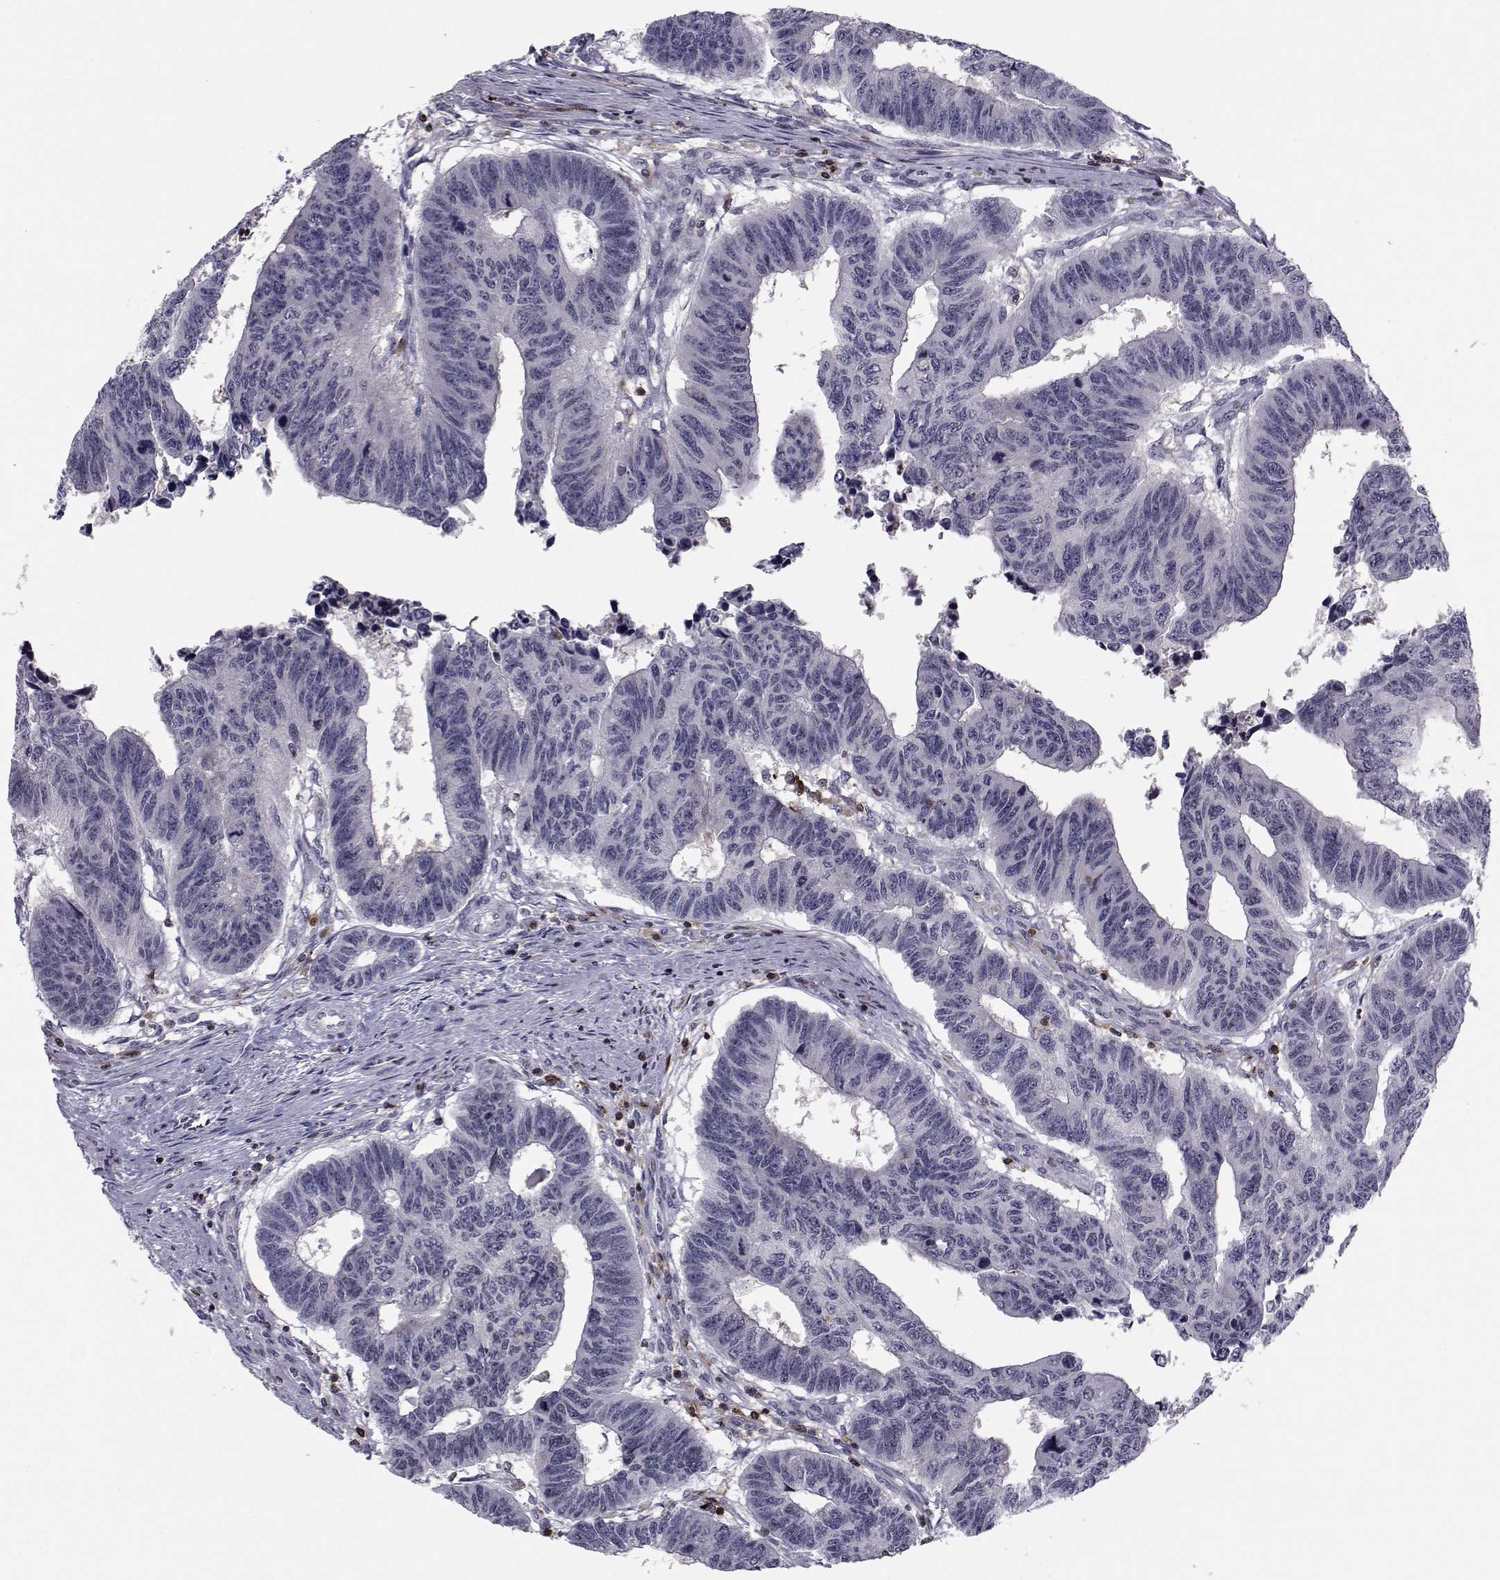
{"staining": {"intensity": "negative", "quantity": "none", "location": "none"}, "tissue": "colorectal cancer", "cell_type": "Tumor cells", "image_type": "cancer", "snomed": [{"axis": "morphology", "description": "Adenocarcinoma, NOS"}, {"axis": "topography", "description": "Rectum"}], "caption": "IHC histopathology image of neoplastic tissue: colorectal cancer stained with DAB demonstrates no significant protein staining in tumor cells.", "gene": "PCP4L1", "patient": {"sex": "female", "age": 85}}